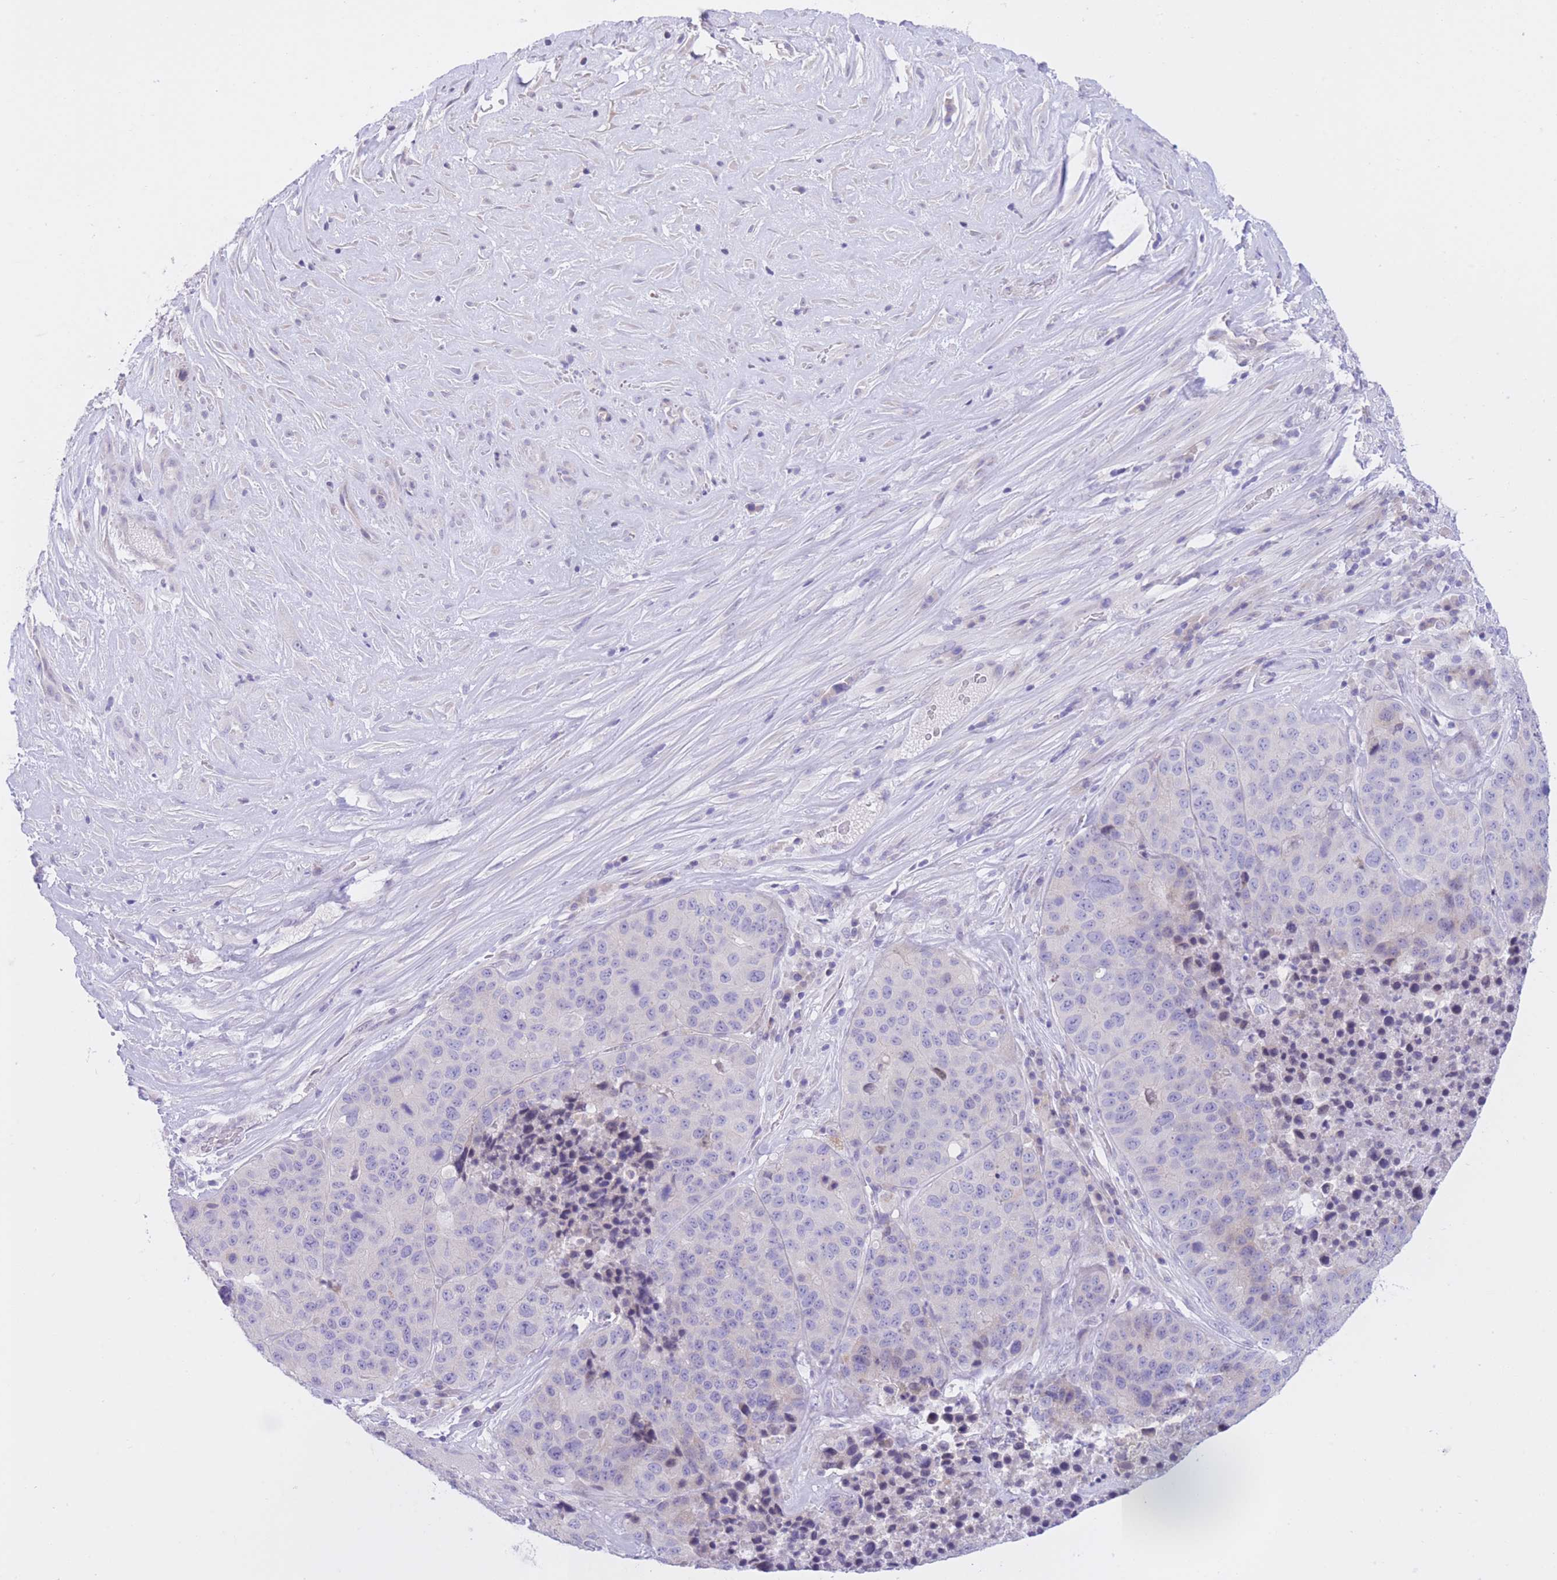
{"staining": {"intensity": "negative", "quantity": "none", "location": "none"}, "tissue": "stomach cancer", "cell_type": "Tumor cells", "image_type": "cancer", "snomed": [{"axis": "morphology", "description": "Adenocarcinoma, NOS"}, {"axis": "topography", "description": "Stomach"}], "caption": "Tumor cells show no significant protein expression in stomach cancer (adenocarcinoma).", "gene": "RPL39L", "patient": {"sex": "male", "age": 71}}